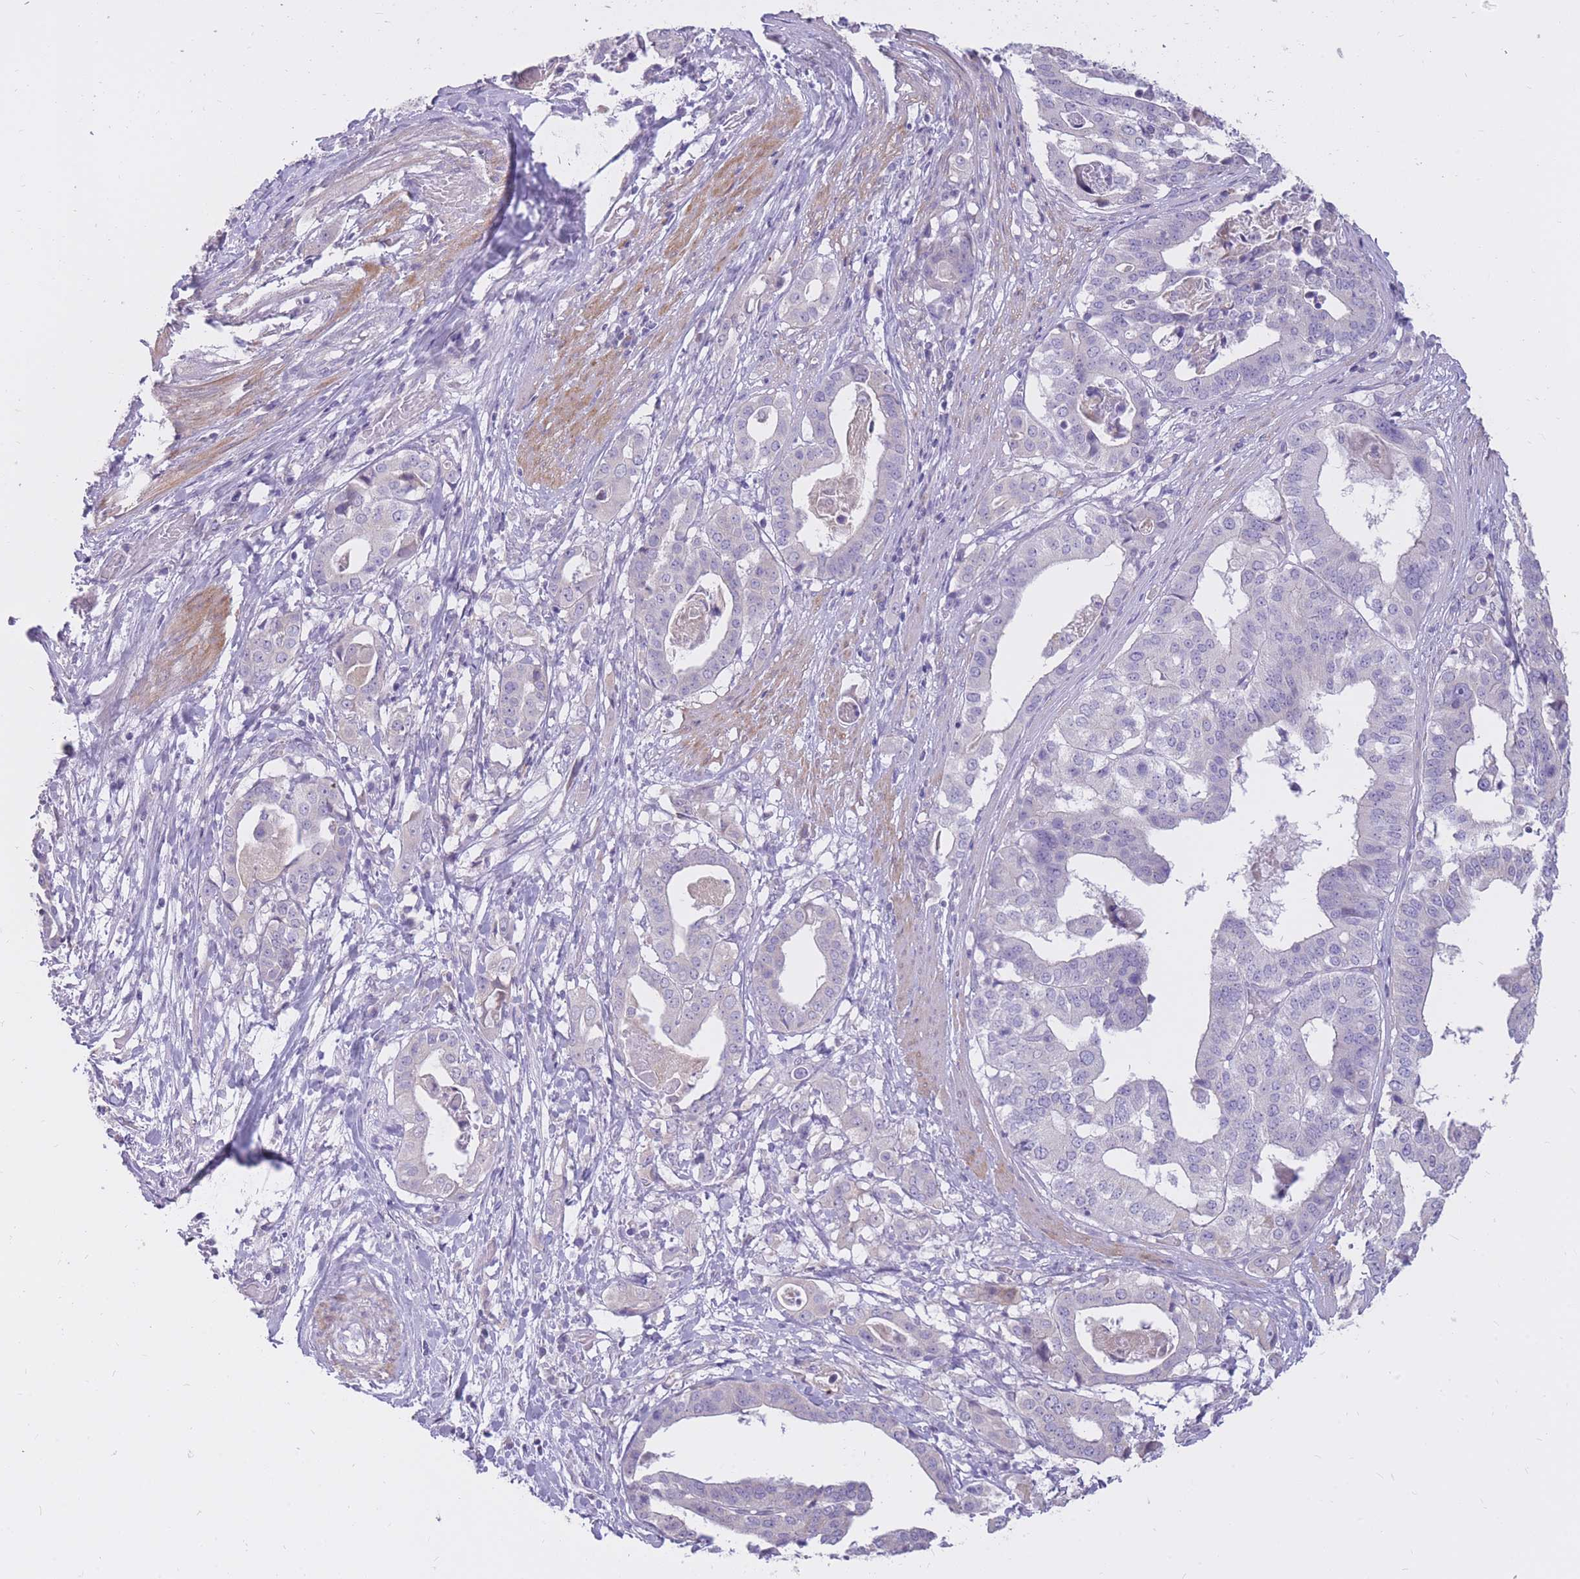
{"staining": {"intensity": "negative", "quantity": "none", "location": "none"}, "tissue": "stomach cancer", "cell_type": "Tumor cells", "image_type": "cancer", "snomed": [{"axis": "morphology", "description": "Adenocarcinoma, NOS"}, {"axis": "topography", "description": "Stomach"}], "caption": "Immunohistochemistry (IHC) photomicrograph of stomach cancer stained for a protein (brown), which exhibits no staining in tumor cells.", "gene": "RNF170", "patient": {"sex": "male", "age": 48}}